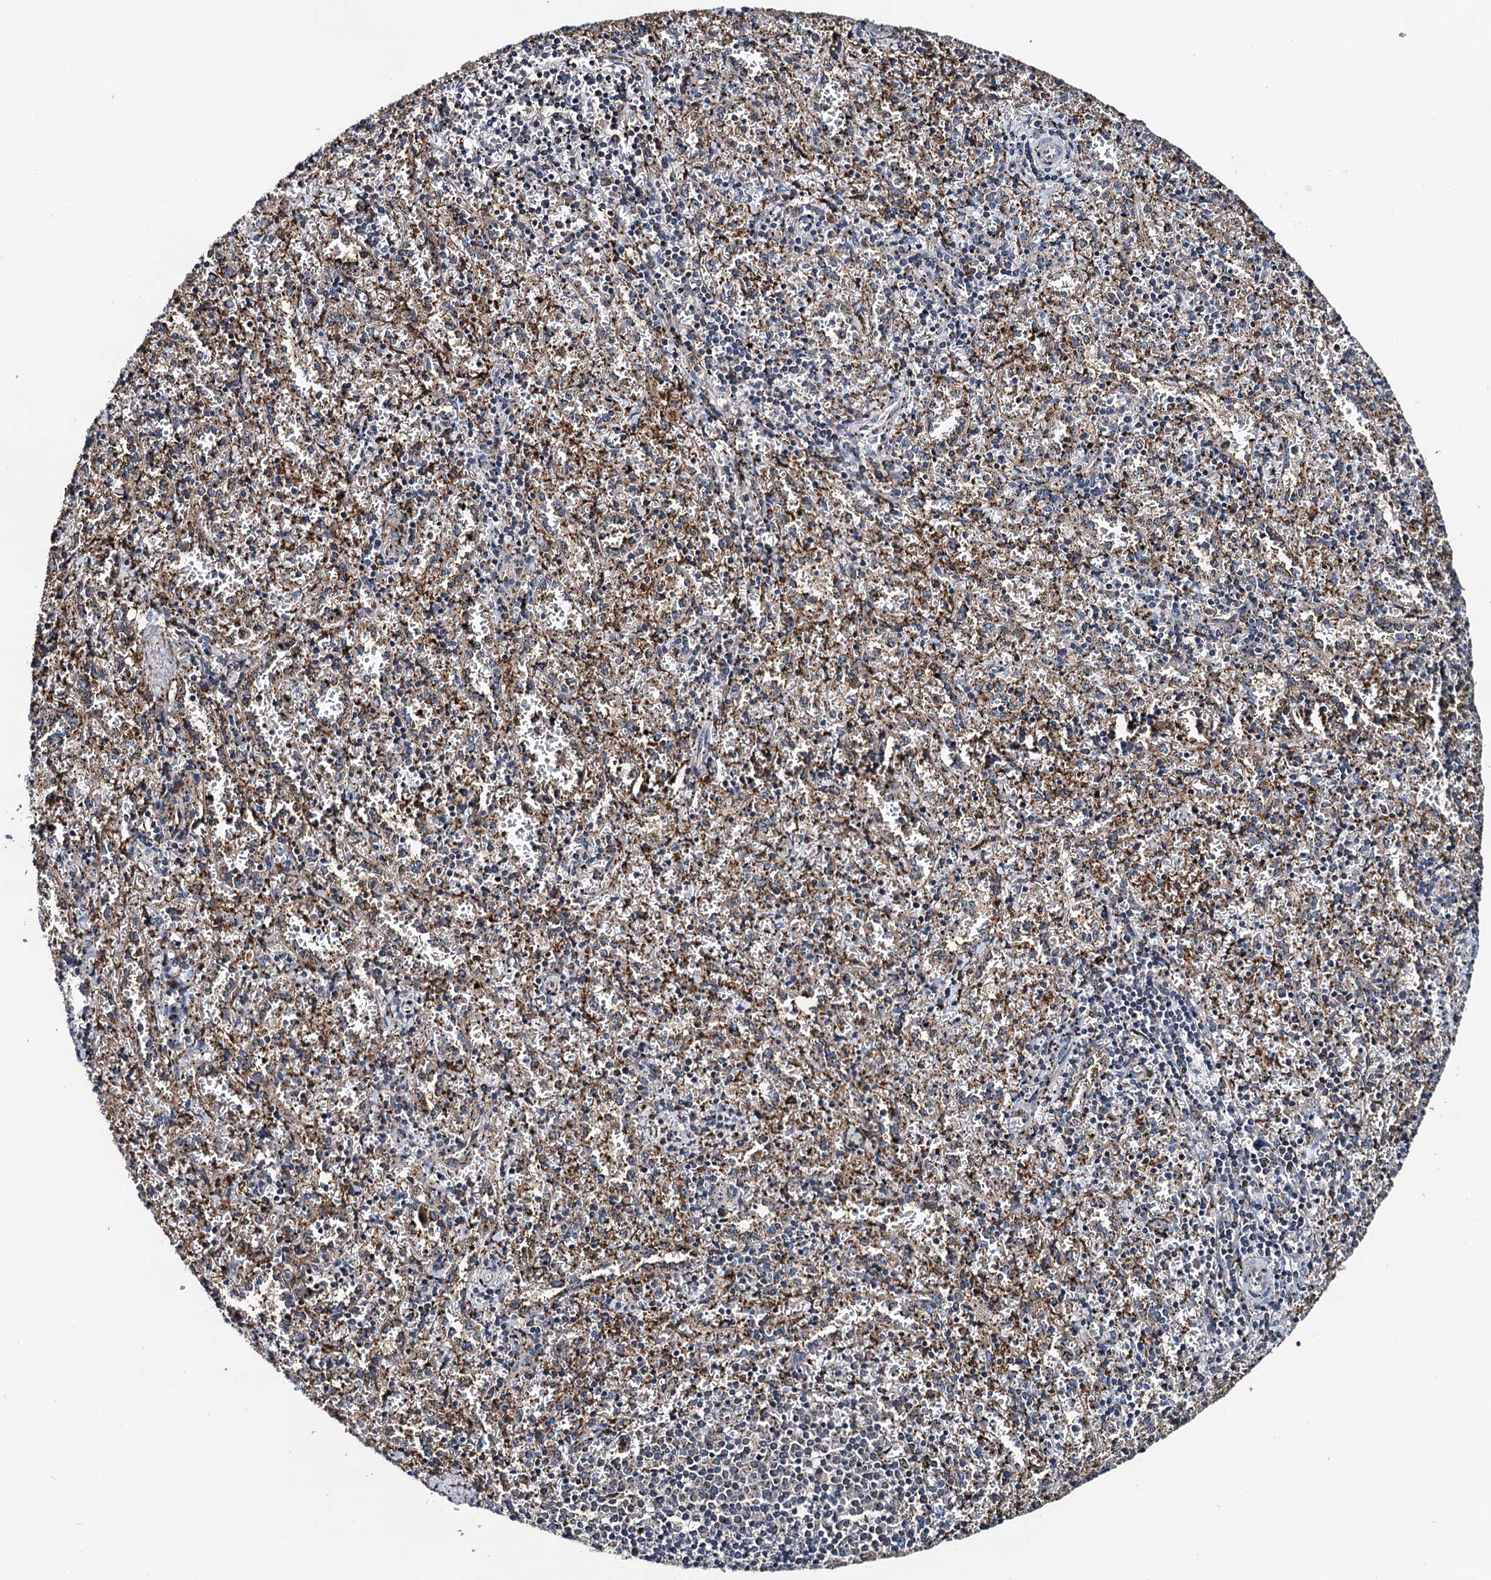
{"staining": {"intensity": "moderate", "quantity": "25%-75%", "location": "cytoplasmic/membranous"}, "tissue": "spleen", "cell_type": "Cells in red pulp", "image_type": "normal", "snomed": [{"axis": "morphology", "description": "Normal tissue, NOS"}, {"axis": "topography", "description": "Spleen"}], "caption": "IHC histopathology image of unremarkable spleen: spleen stained using immunohistochemistry (IHC) shows medium levels of moderate protein expression localized specifically in the cytoplasmic/membranous of cells in red pulp, appearing as a cytoplasmic/membranous brown color.", "gene": "NEK1", "patient": {"sex": "male", "age": 11}}